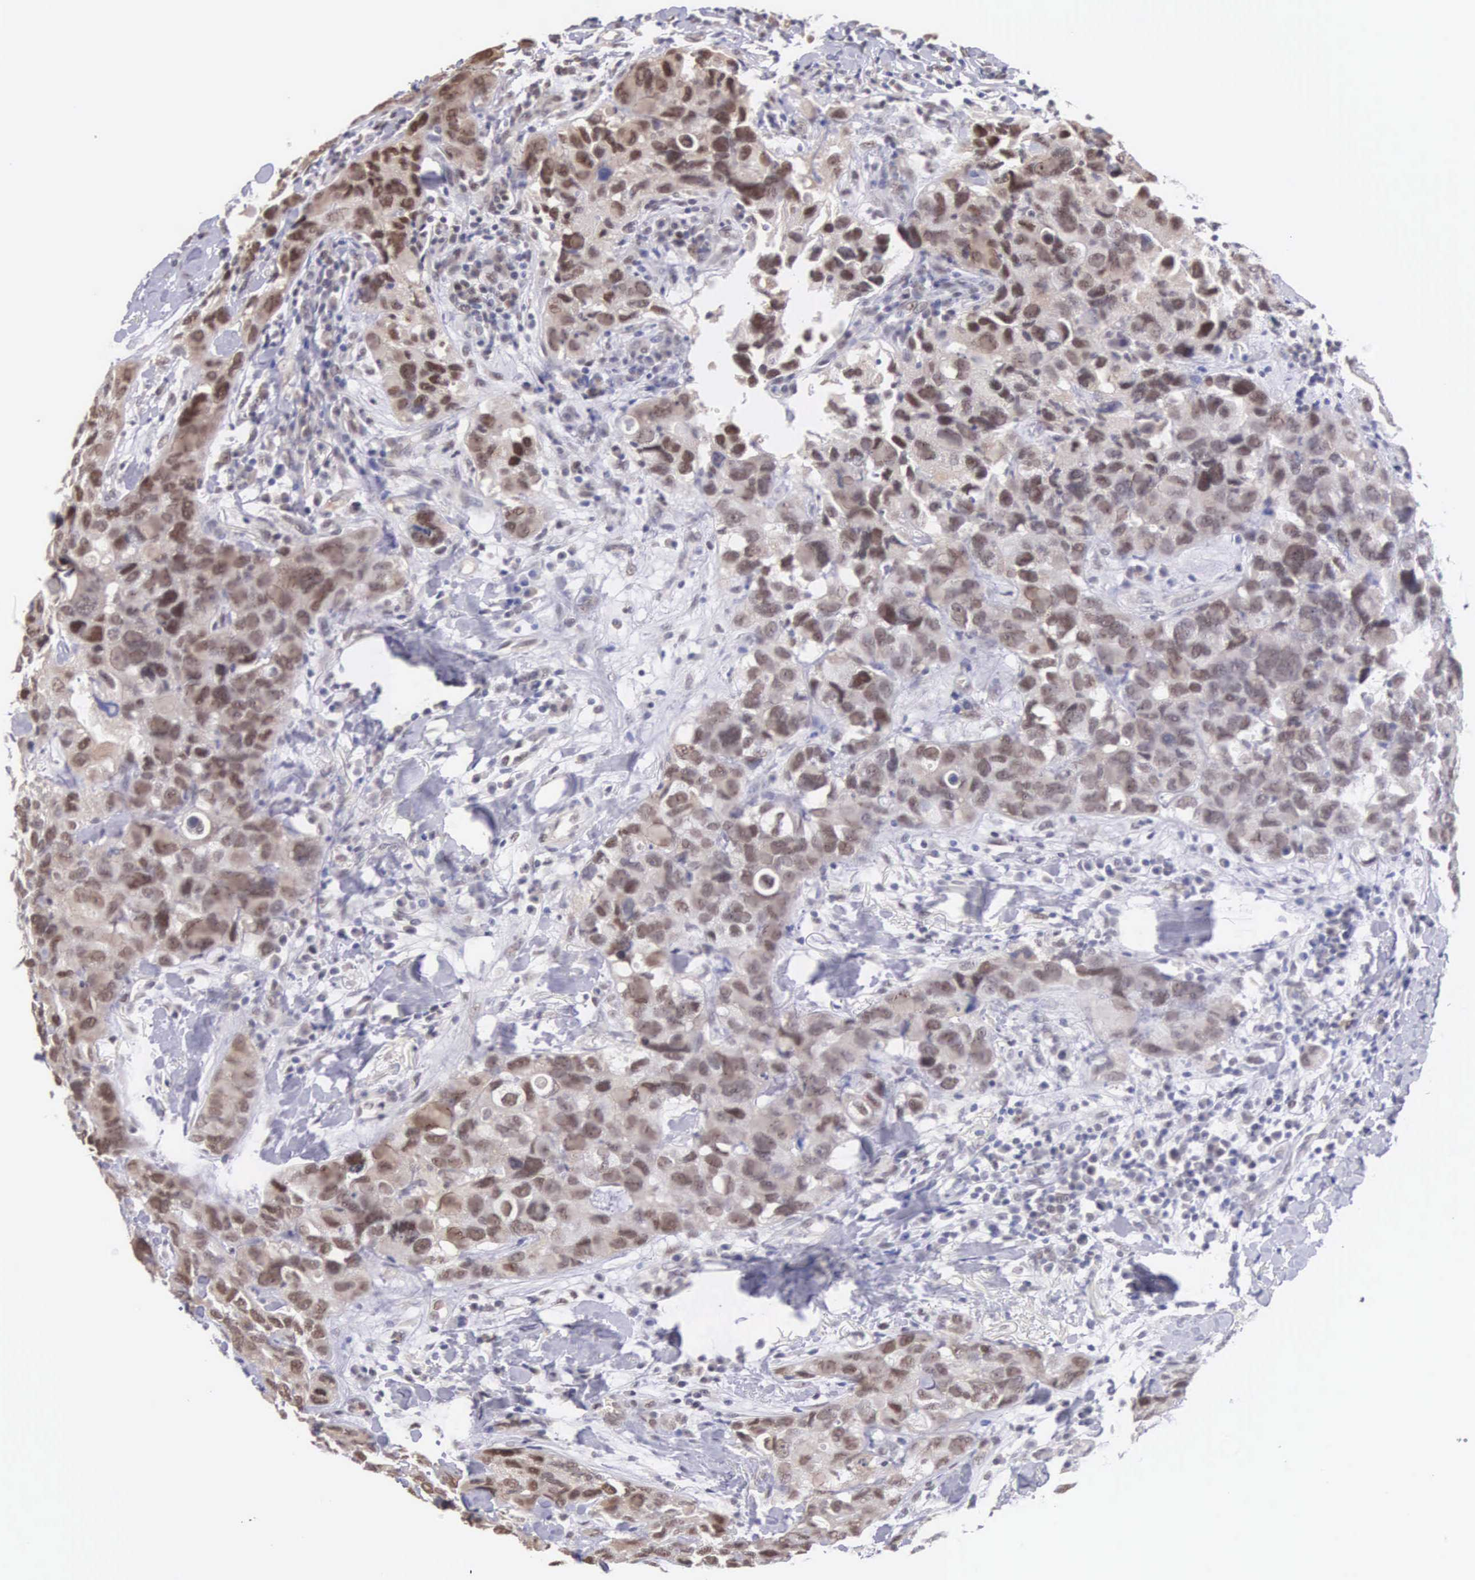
{"staining": {"intensity": "strong", "quantity": ">75%", "location": "nuclear"}, "tissue": "breast cancer", "cell_type": "Tumor cells", "image_type": "cancer", "snomed": [{"axis": "morphology", "description": "Duct carcinoma"}, {"axis": "topography", "description": "Breast"}], "caption": "This image exhibits immunohistochemistry staining of infiltrating ductal carcinoma (breast), with high strong nuclear expression in approximately >75% of tumor cells.", "gene": "HMGXB4", "patient": {"sex": "female", "age": 91}}